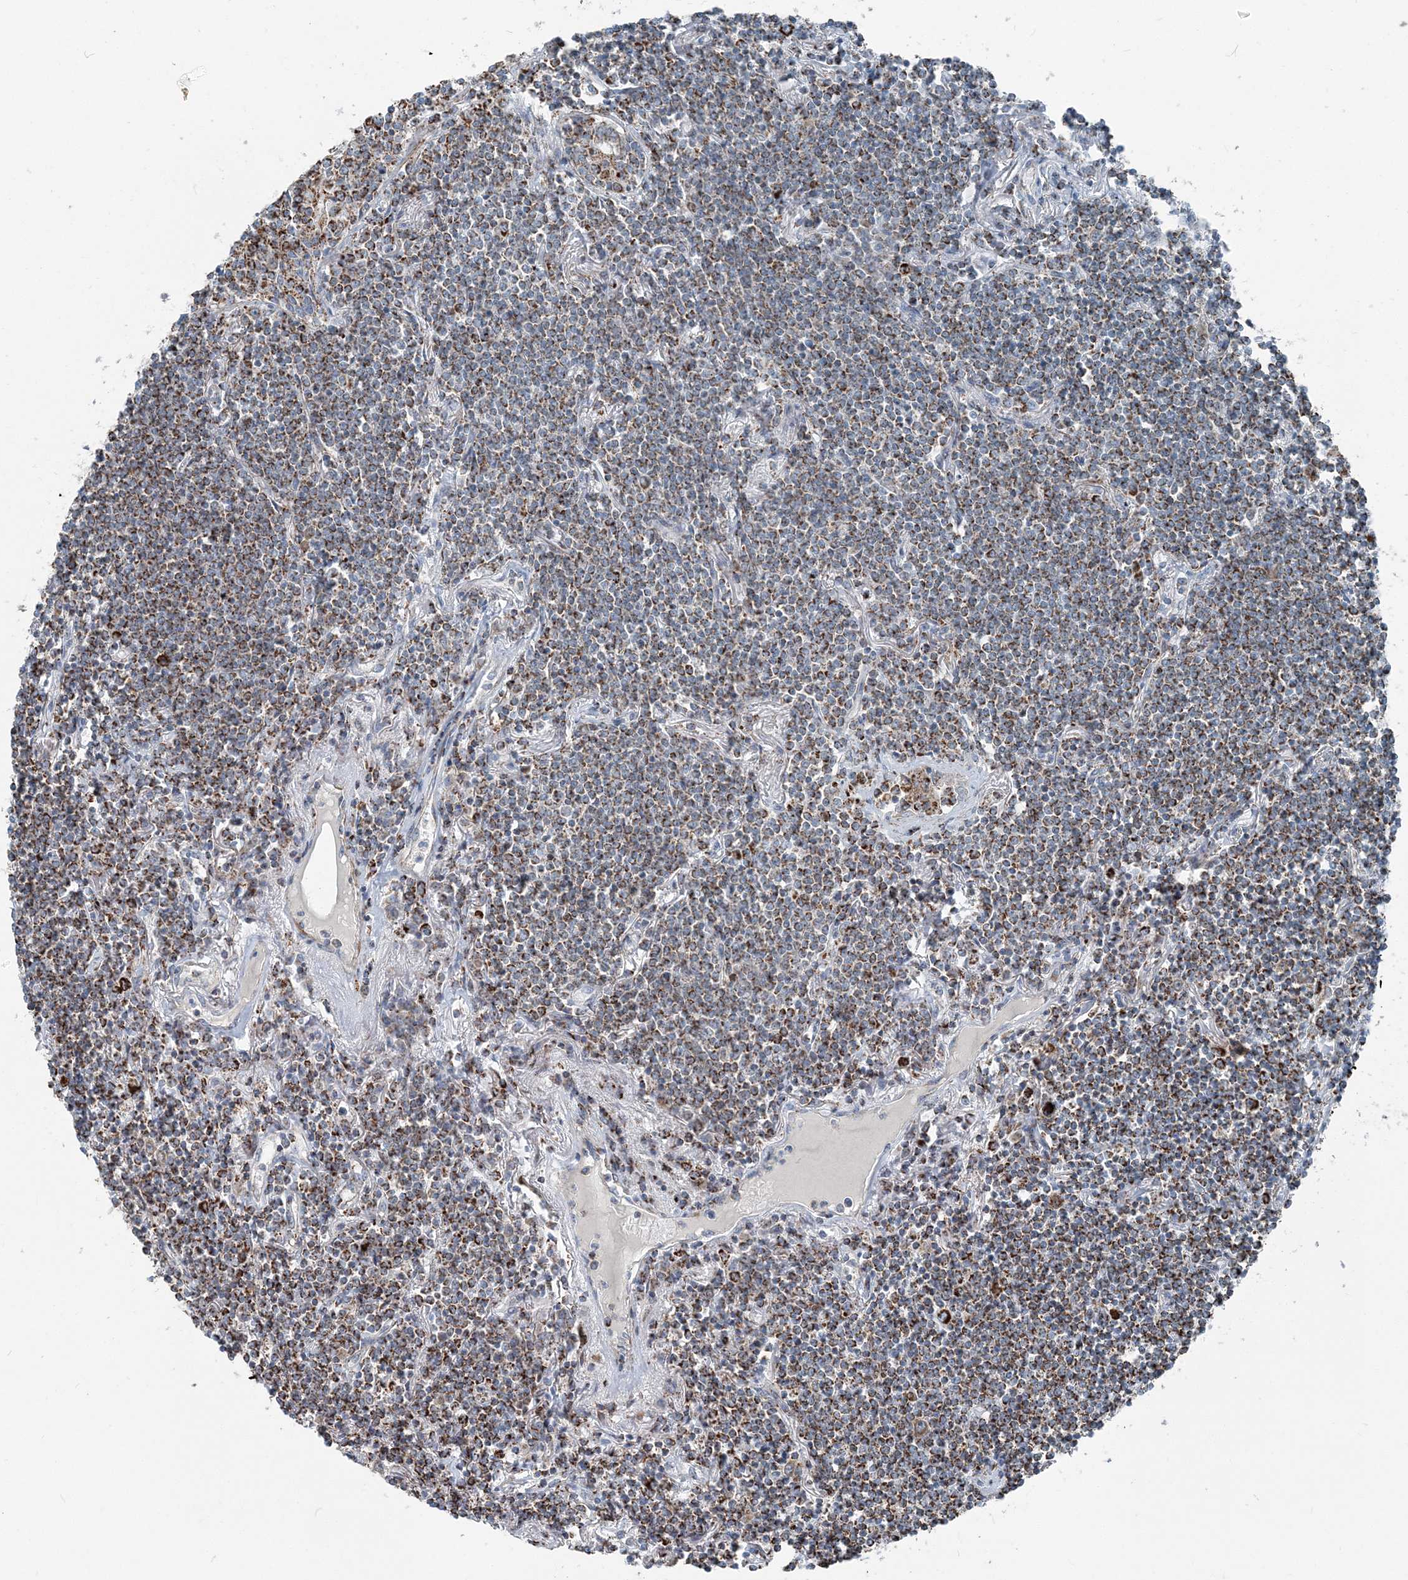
{"staining": {"intensity": "strong", "quantity": ">75%", "location": "cytoplasmic/membranous"}, "tissue": "lymphoma", "cell_type": "Tumor cells", "image_type": "cancer", "snomed": [{"axis": "morphology", "description": "Malignant lymphoma, non-Hodgkin's type, Low grade"}, {"axis": "topography", "description": "Lung"}], "caption": "High-magnification brightfield microscopy of malignant lymphoma, non-Hodgkin's type (low-grade) stained with DAB (3,3'-diaminobenzidine) (brown) and counterstained with hematoxylin (blue). tumor cells exhibit strong cytoplasmic/membranous expression is seen in approximately>75% of cells. Using DAB (3,3'-diaminobenzidine) (brown) and hematoxylin (blue) stains, captured at high magnification using brightfield microscopy.", "gene": "INTU", "patient": {"sex": "female", "age": 71}}